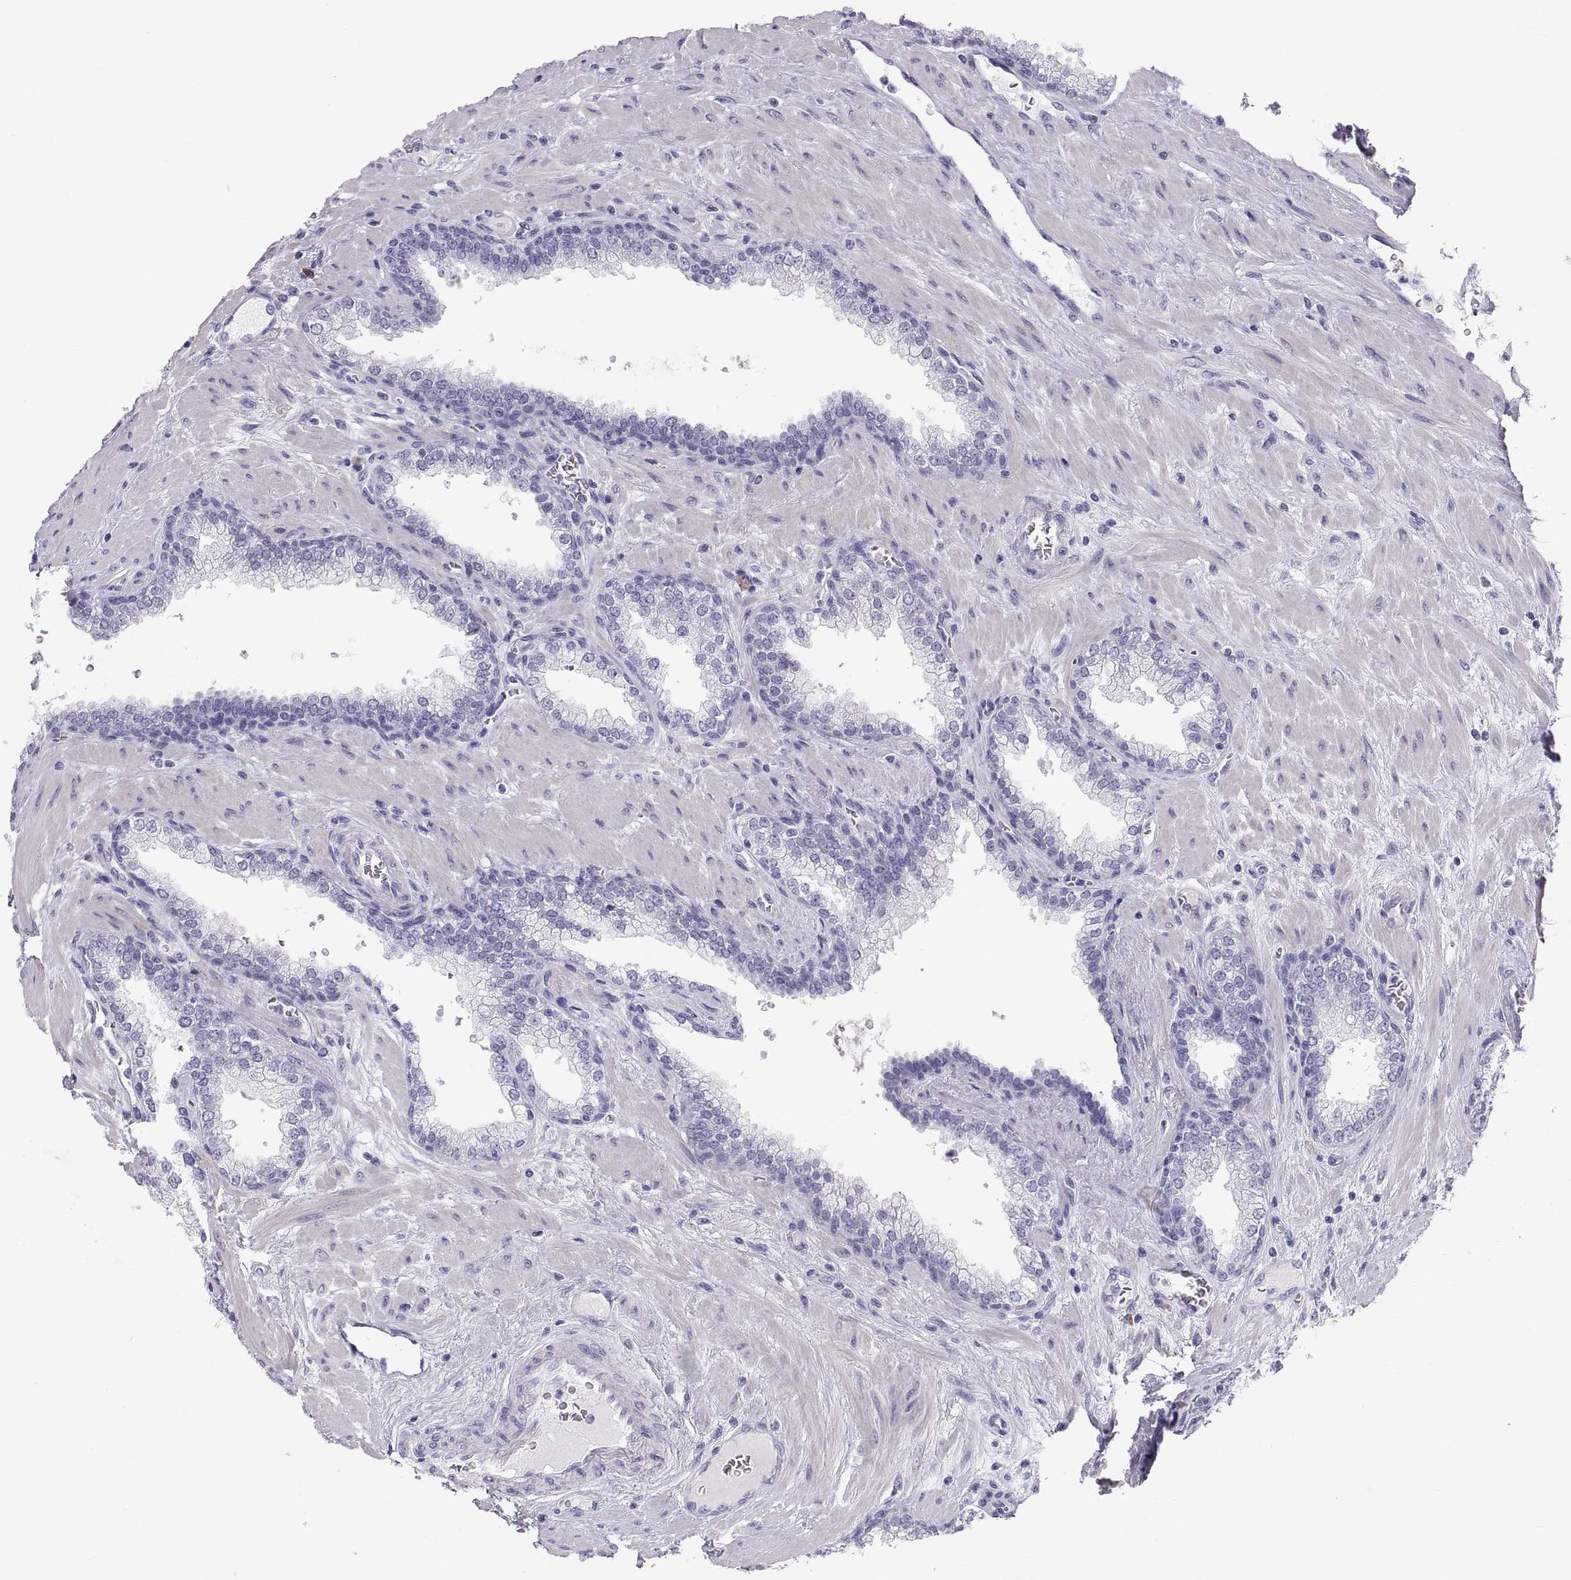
{"staining": {"intensity": "negative", "quantity": "none", "location": "none"}, "tissue": "prostate cancer", "cell_type": "Tumor cells", "image_type": "cancer", "snomed": [{"axis": "morphology", "description": "Adenocarcinoma, NOS"}, {"axis": "topography", "description": "Prostate"}], "caption": "Tumor cells show no significant staining in prostate cancer (adenocarcinoma).", "gene": "CT47A10", "patient": {"sex": "male", "age": 67}}